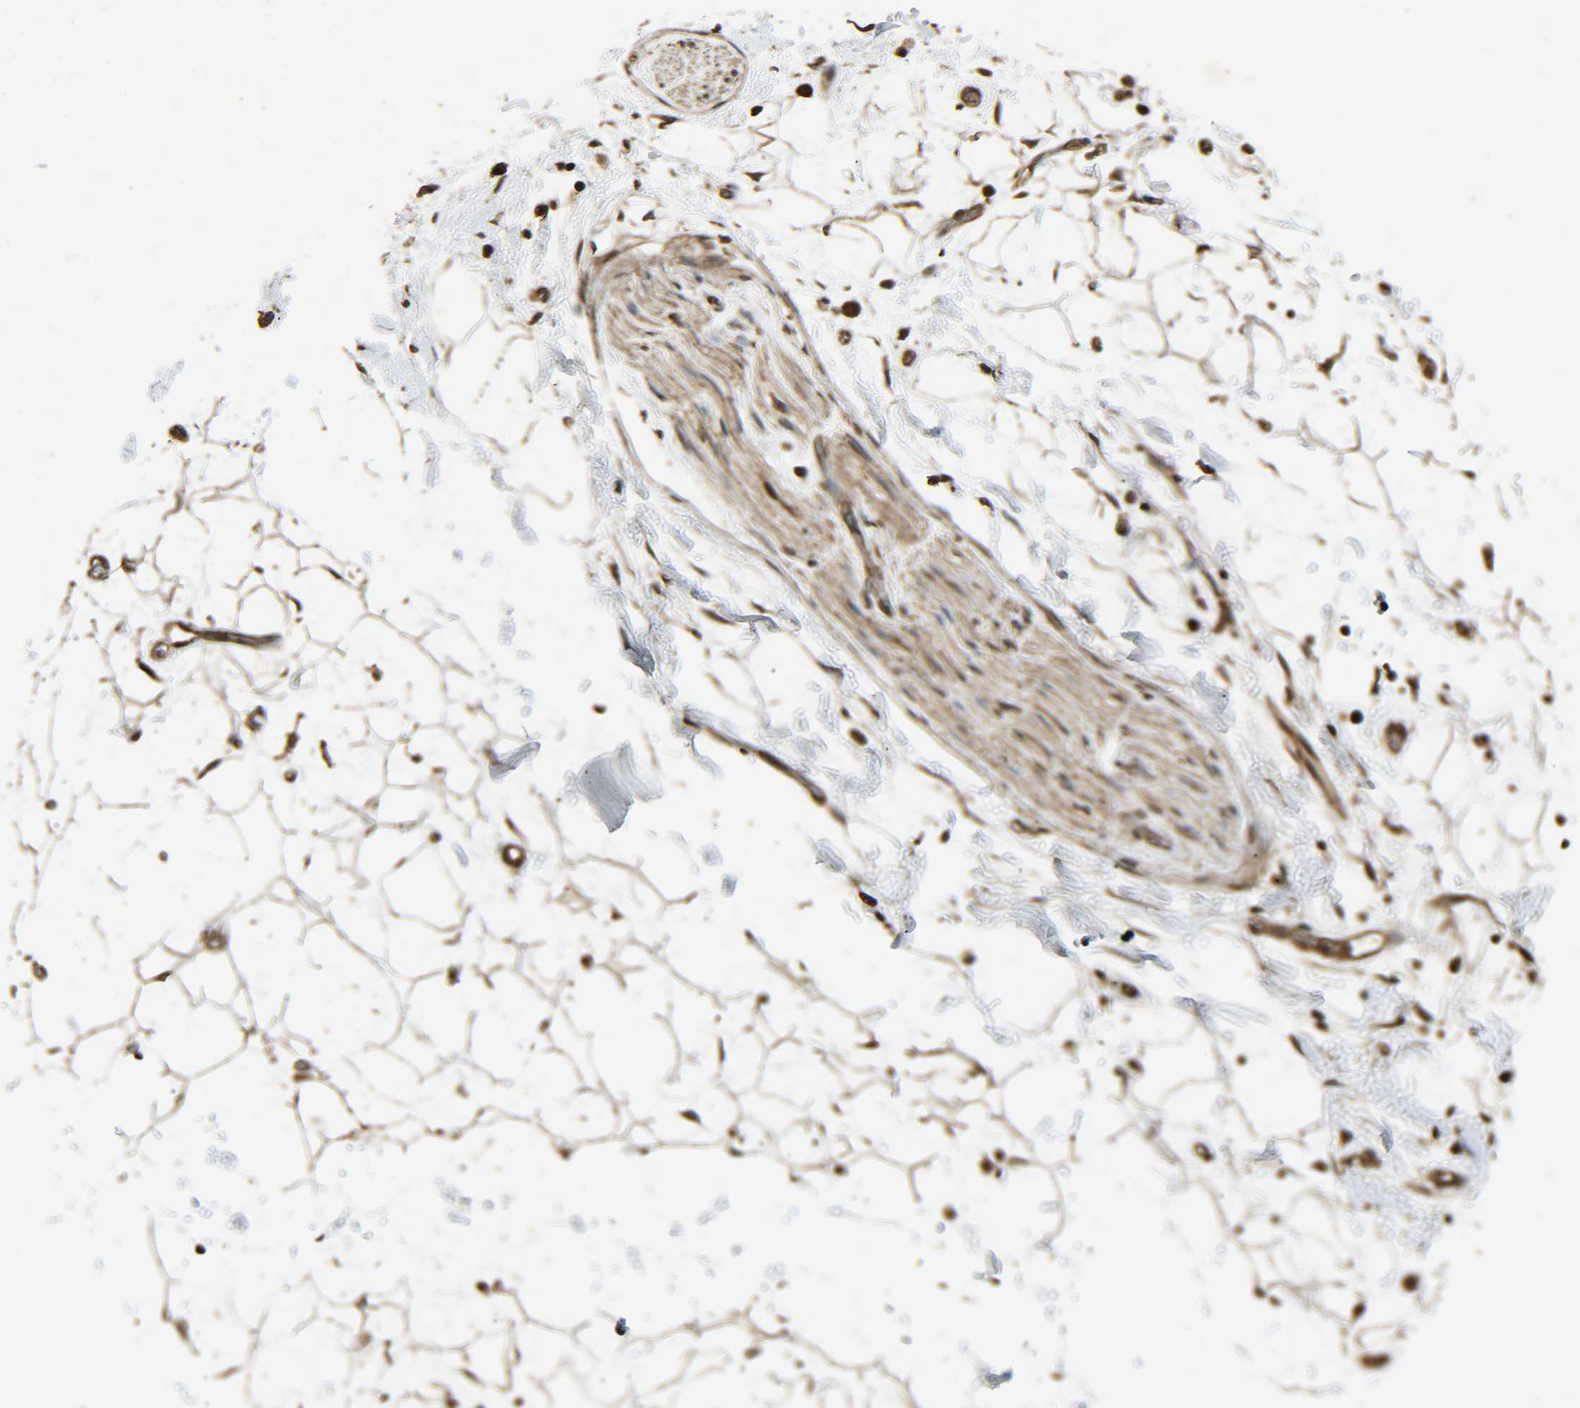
{"staining": {"intensity": "weak", "quantity": "25%-75%", "location": "cytoplasmic/membranous"}, "tissue": "adipose tissue", "cell_type": "Adipocytes", "image_type": "normal", "snomed": [{"axis": "morphology", "description": "Normal tissue, NOS"}, {"axis": "topography", "description": "Soft tissue"}], "caption": "Protein staining of normal adipose tissue exhibits weak cytoplasmic/membranous positivity in about 25%-75% of adipocytes. (Stains: DAB (3,3'-diaminobenzidine) in brown, nuclei in blue, Microscopy: brightfield microscopy at high magnification).", "gene": "PLK2", "patient": {"sex": "male", "age": 72}}